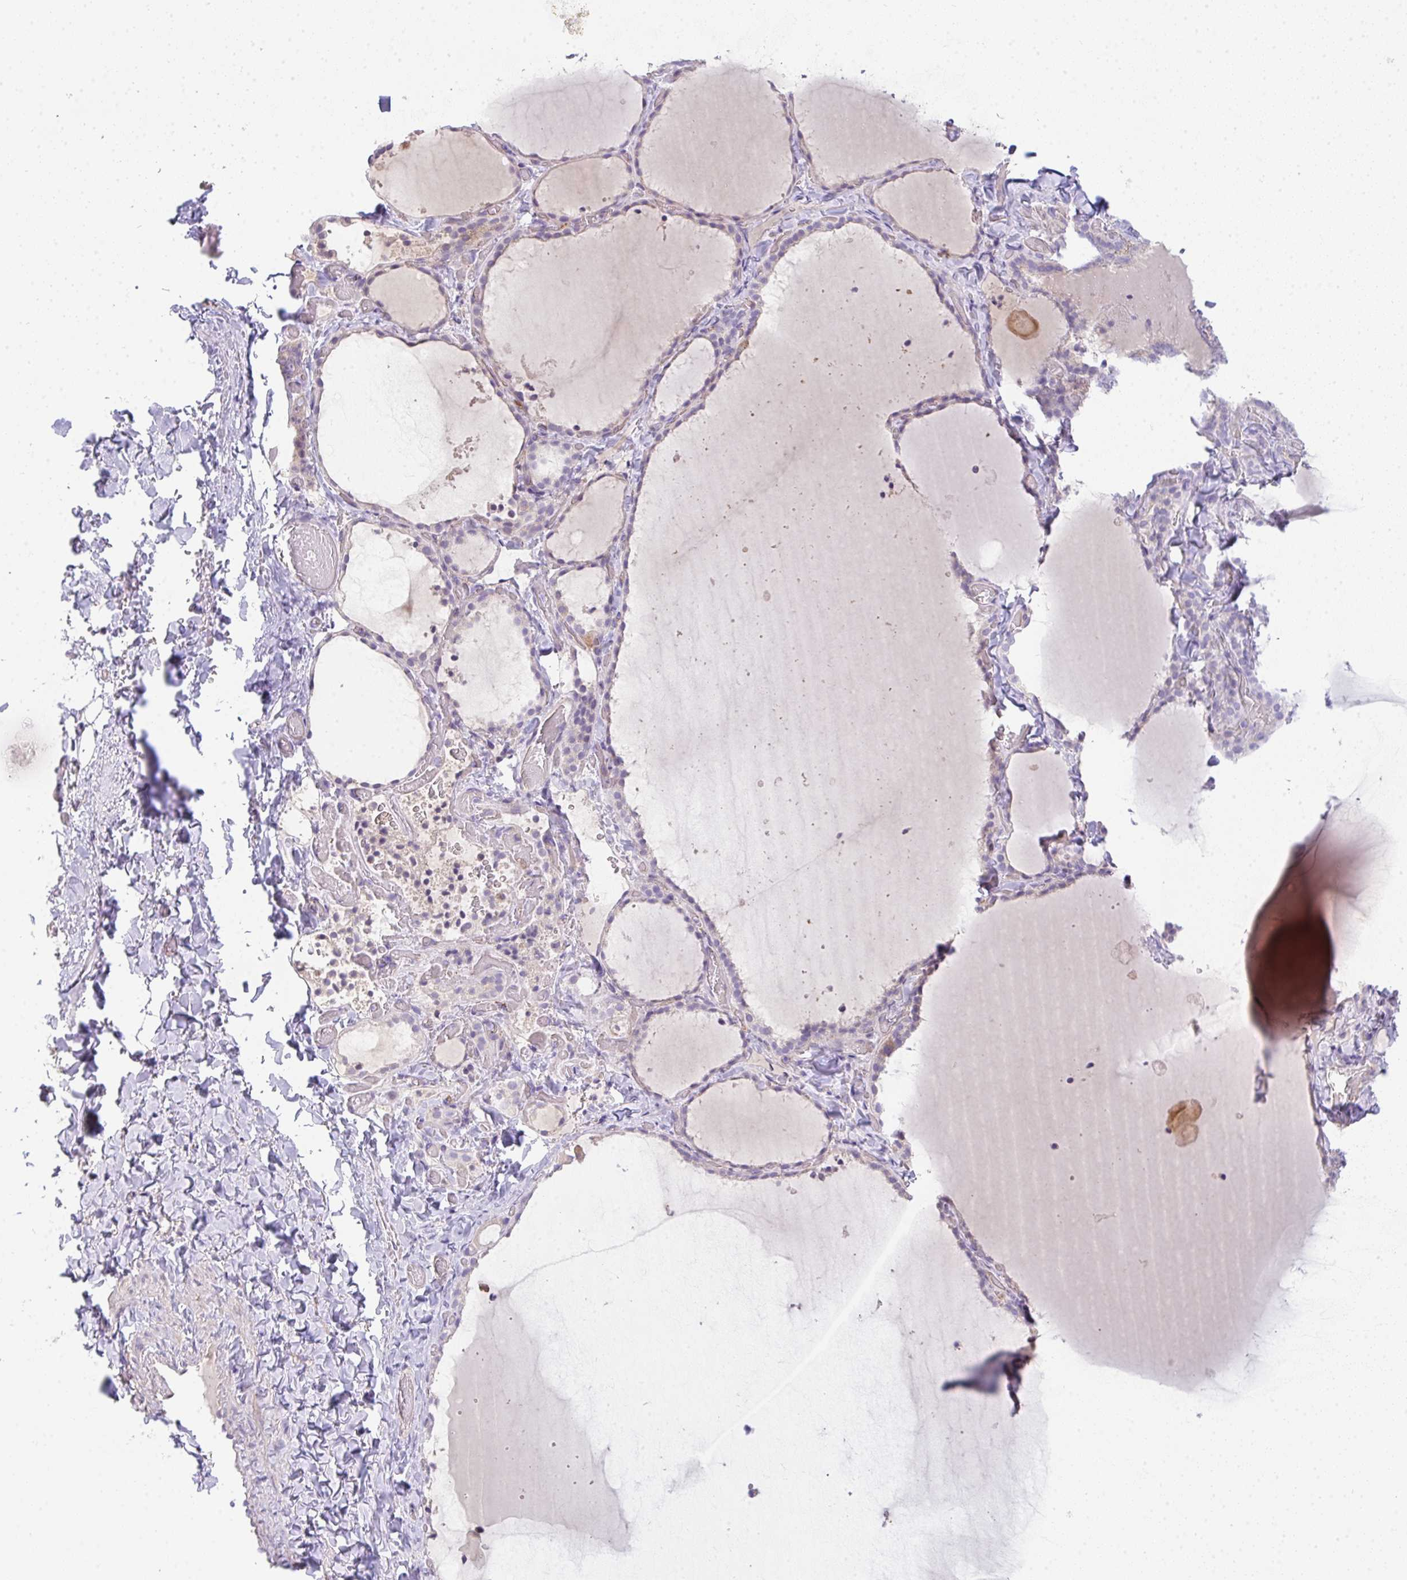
{"staining": {"intensity": "negative", "quantity": "none", "location": "none"}, "tissue": "thyroid gland", "cell_type": "Glandular cells", "image_type": "normal", "snomed": [{"axis": "morphology", "description": "Normal tissue, NOS"}, {"axis": "topography", "description": "Thyroid gland"}], "caption": "Immunohistochemical staining of normal human thyroid gland demonstrates no significant staining in glandular cells. (Stains: DAB (3,3'-diaminobenzidine) immunohistochemistry with hematoxylin counter stain, Microscopy: brightfield microscopy at high magnification).", "gene": "FILIP1", "patient": {"sex": "female", "age": 22}}